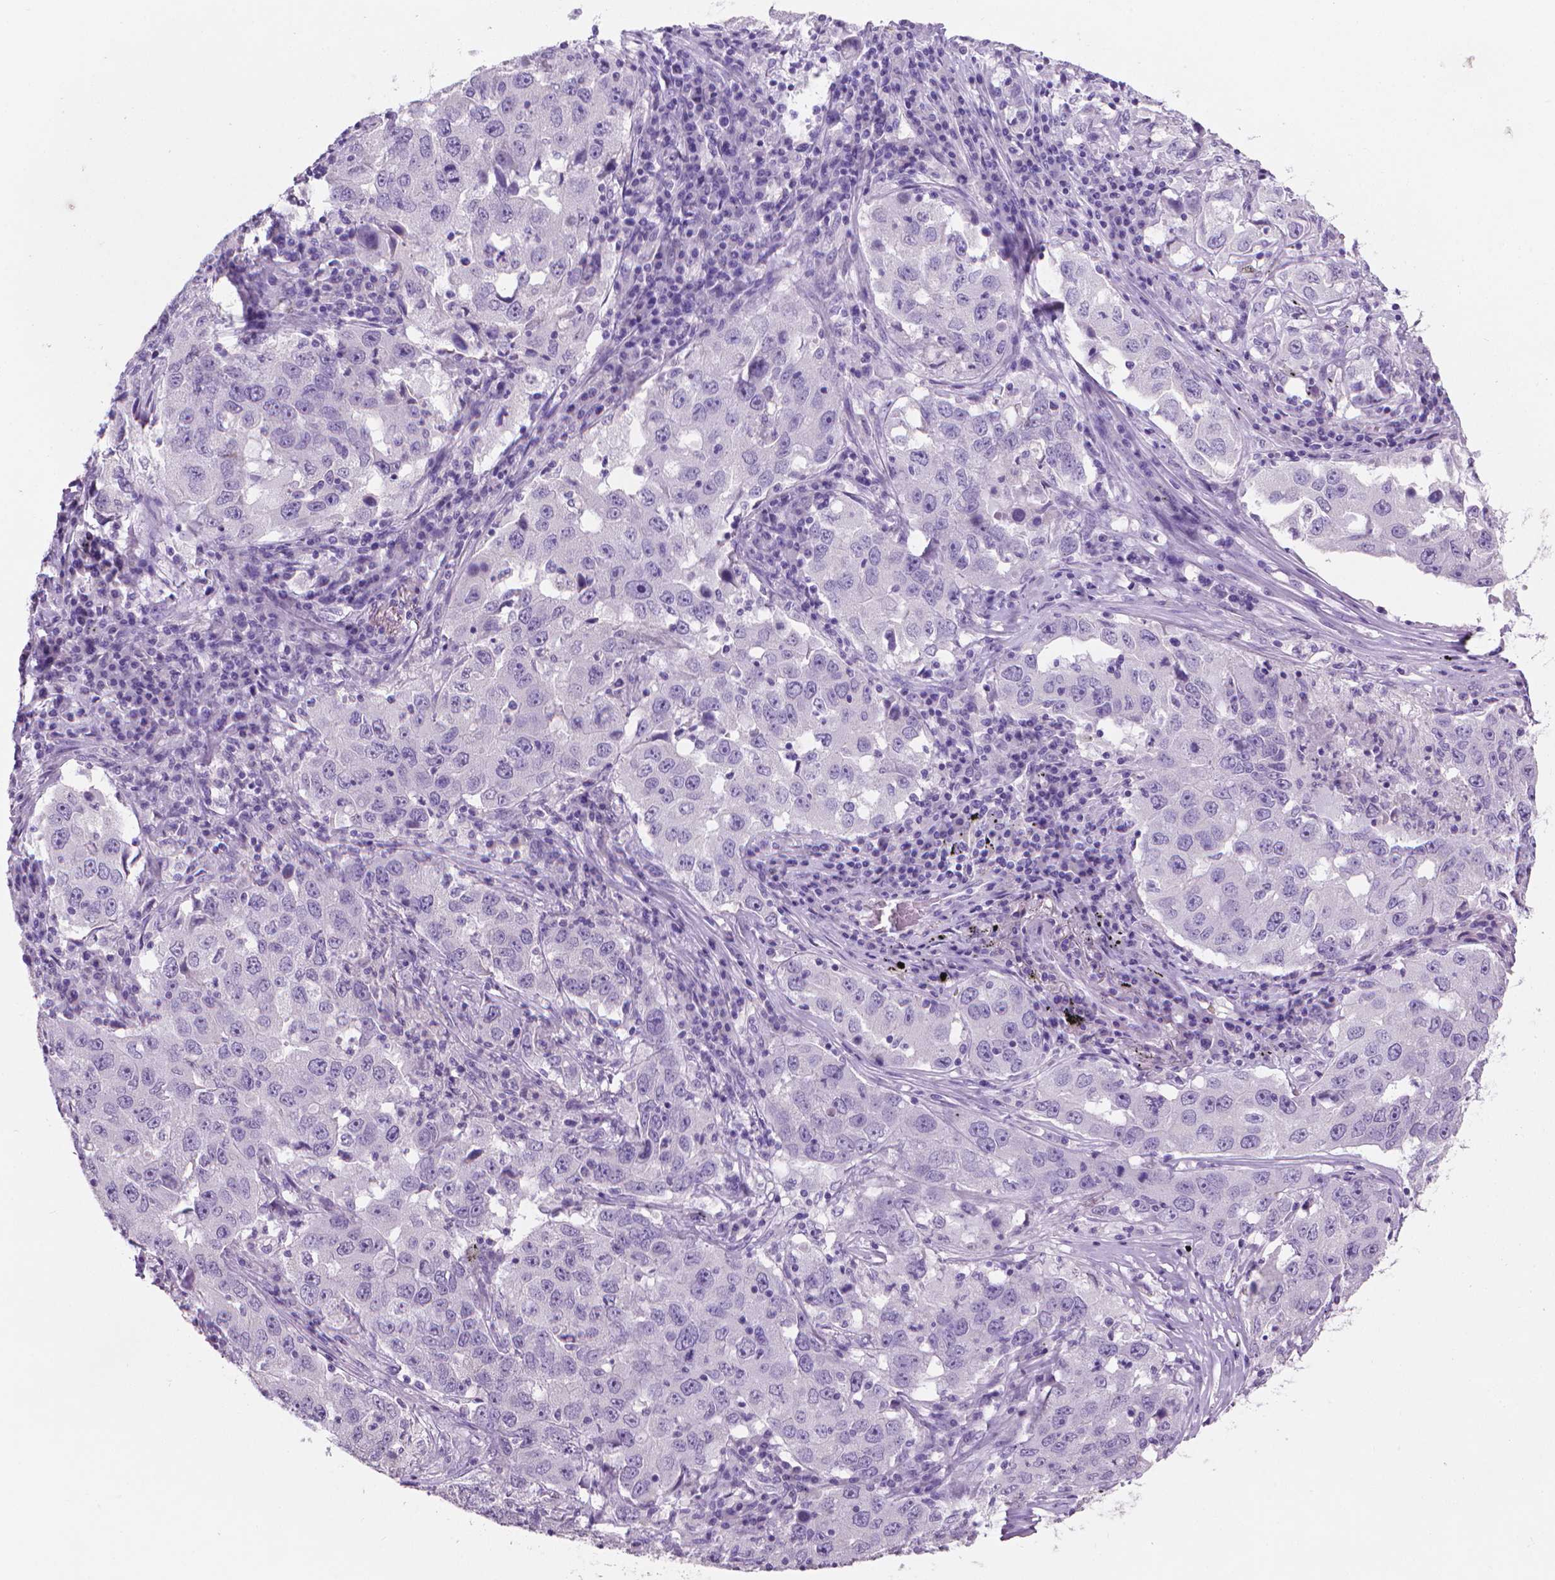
{"staining": {"intensity": "negative", "quantity": "none", "location": "none"}, "tissue": "lung cancer", "cell_type": "Tumor cells", "image_type": "cancer", "snomed": [{"axis": "morphology", "description": "Adenocarcinoma, NOS"}, {"axis": "topography", "description": "Lung"}], "caption": "There is no significant staining in tumor cells of adenocarcinoma (lung). (DAB (3,3'-diaminobenzidine) immunohistochemistry (IHC) with hematoxylin counter stain).", "gene": "XPNPEP2", "patient": {"sex": "male", "age": 73}}